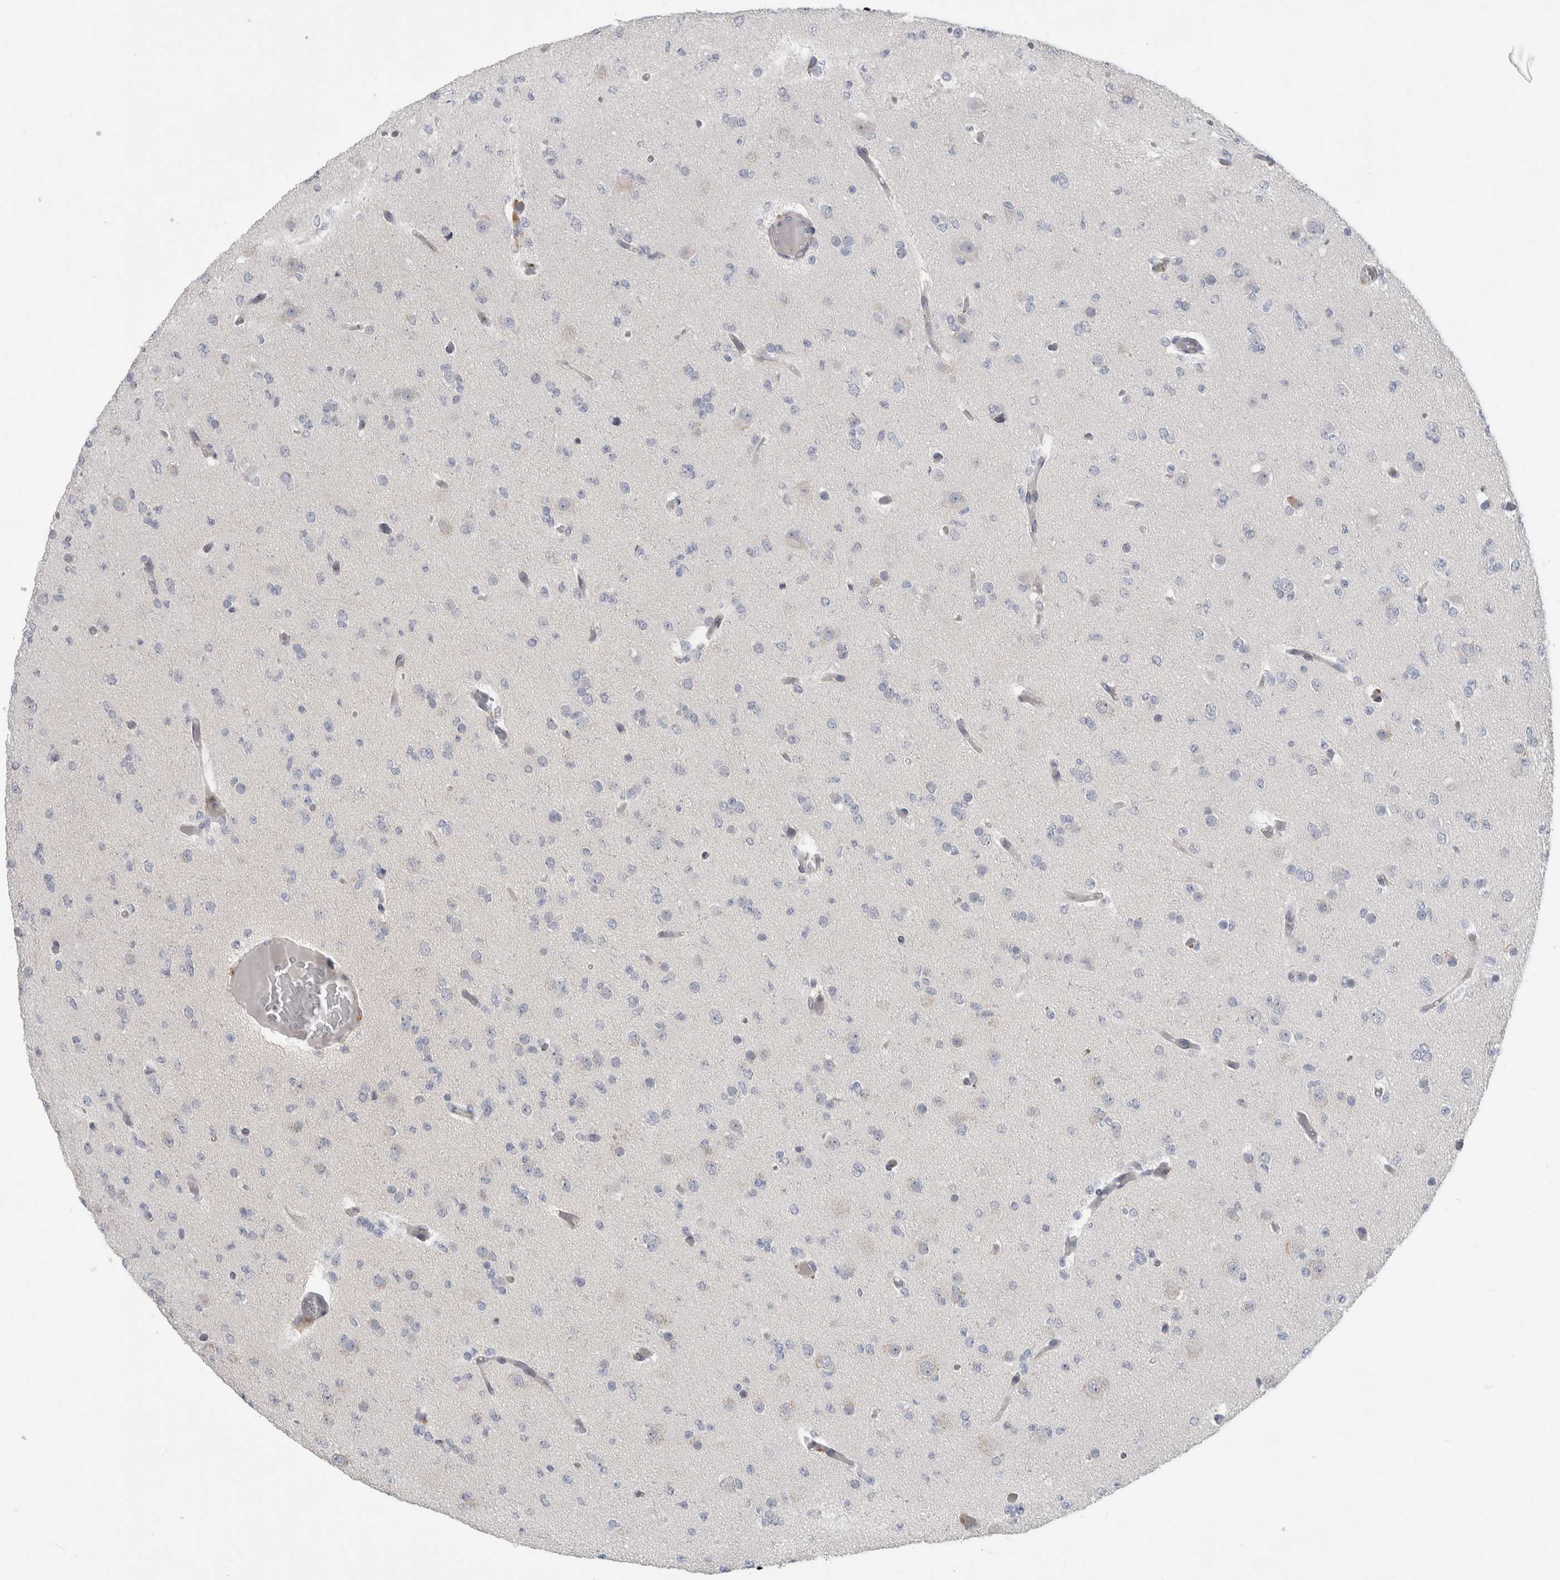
{"staining": {"intensity": "negative", "quantity": "none", "location": "none"}, "tissue": "glioma", "cell_type": "Tumor cells", "image_type": "cancer", "snomed": [{"axis": "morphology", "description": "Glioma, malignant, Low grade"}, {"axis": "topography", "description": "Brain"}], "caption": "Immunohistochemistry (IHC) histopathology image of glioma stained for a protein (brown), which shows no expression in tumor cells.", "gene": "MGAT1", "patient": {"sex": "female", "age": 22}}